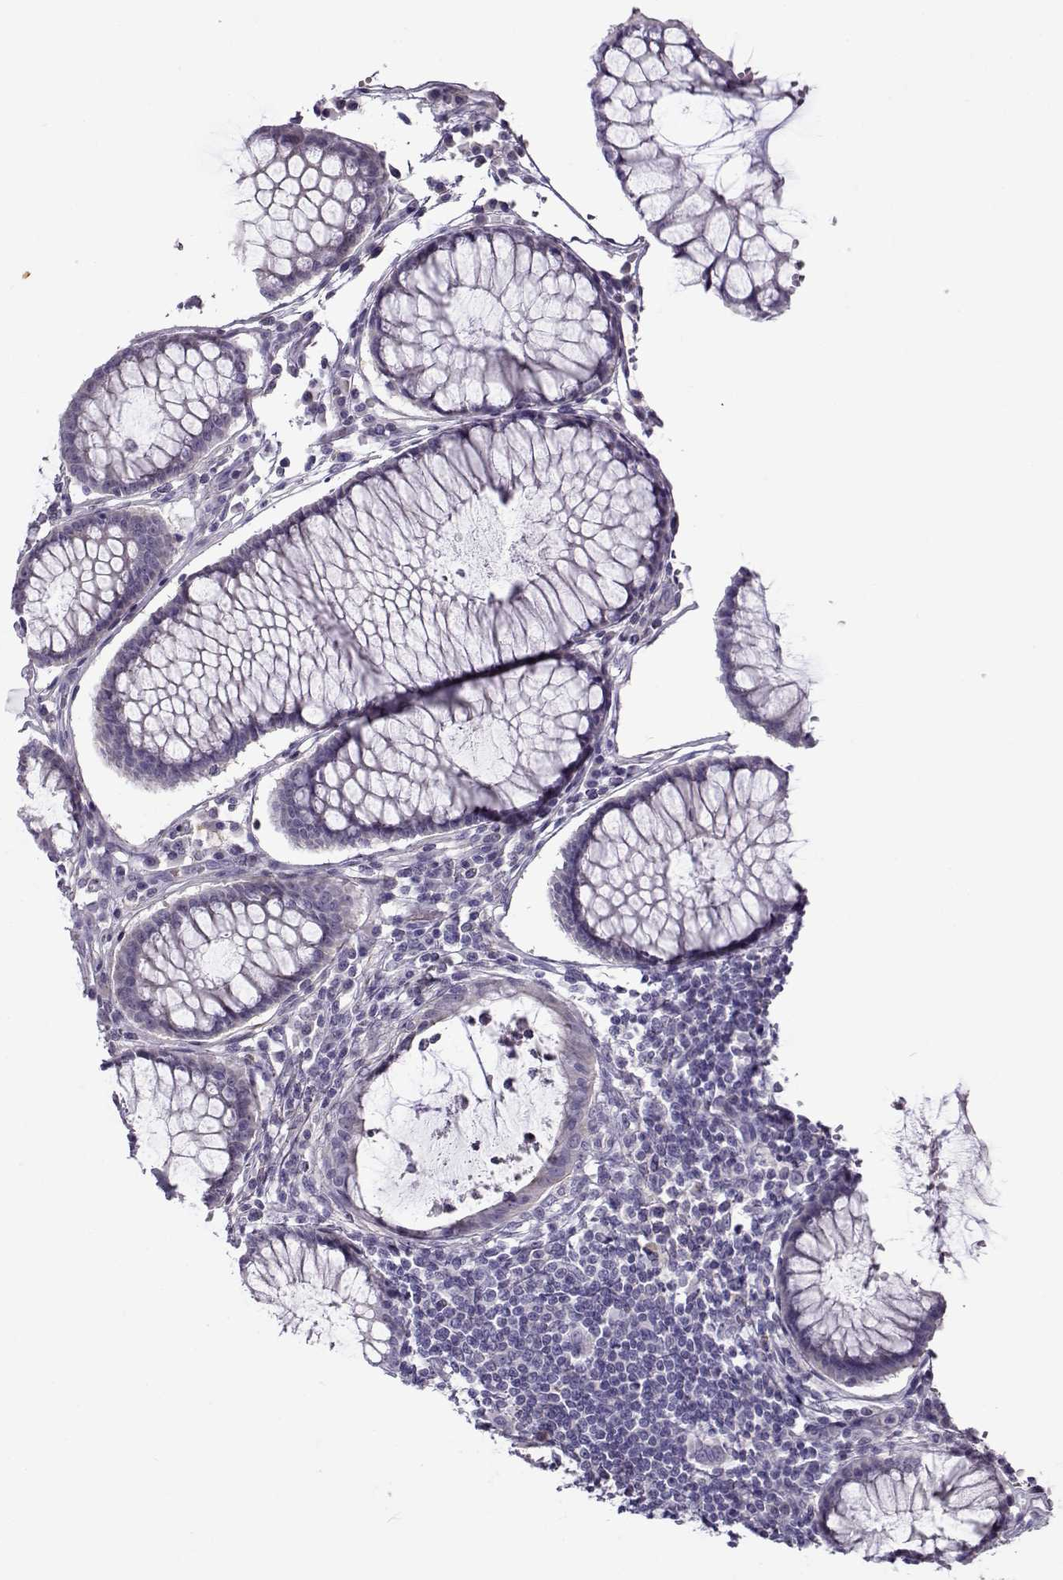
{"staining": {"intensity": "negative", "quantity": "none", "location": "none"}, "tissue": "colorectal cancer", "cell_type": "Tumor cells", "image_type": "cancer", "snomed": [{"axis": "morphology", "description": "Adenocarcinoma, NOS"}, {"axis": "topography", "description": "Colon"}], "caption": "Tumor cells are negative for brown protein staining in adenocarcinoma (colorectal).", "gene": "UCP3", "patient": {"sex": "female", "age": 70}}